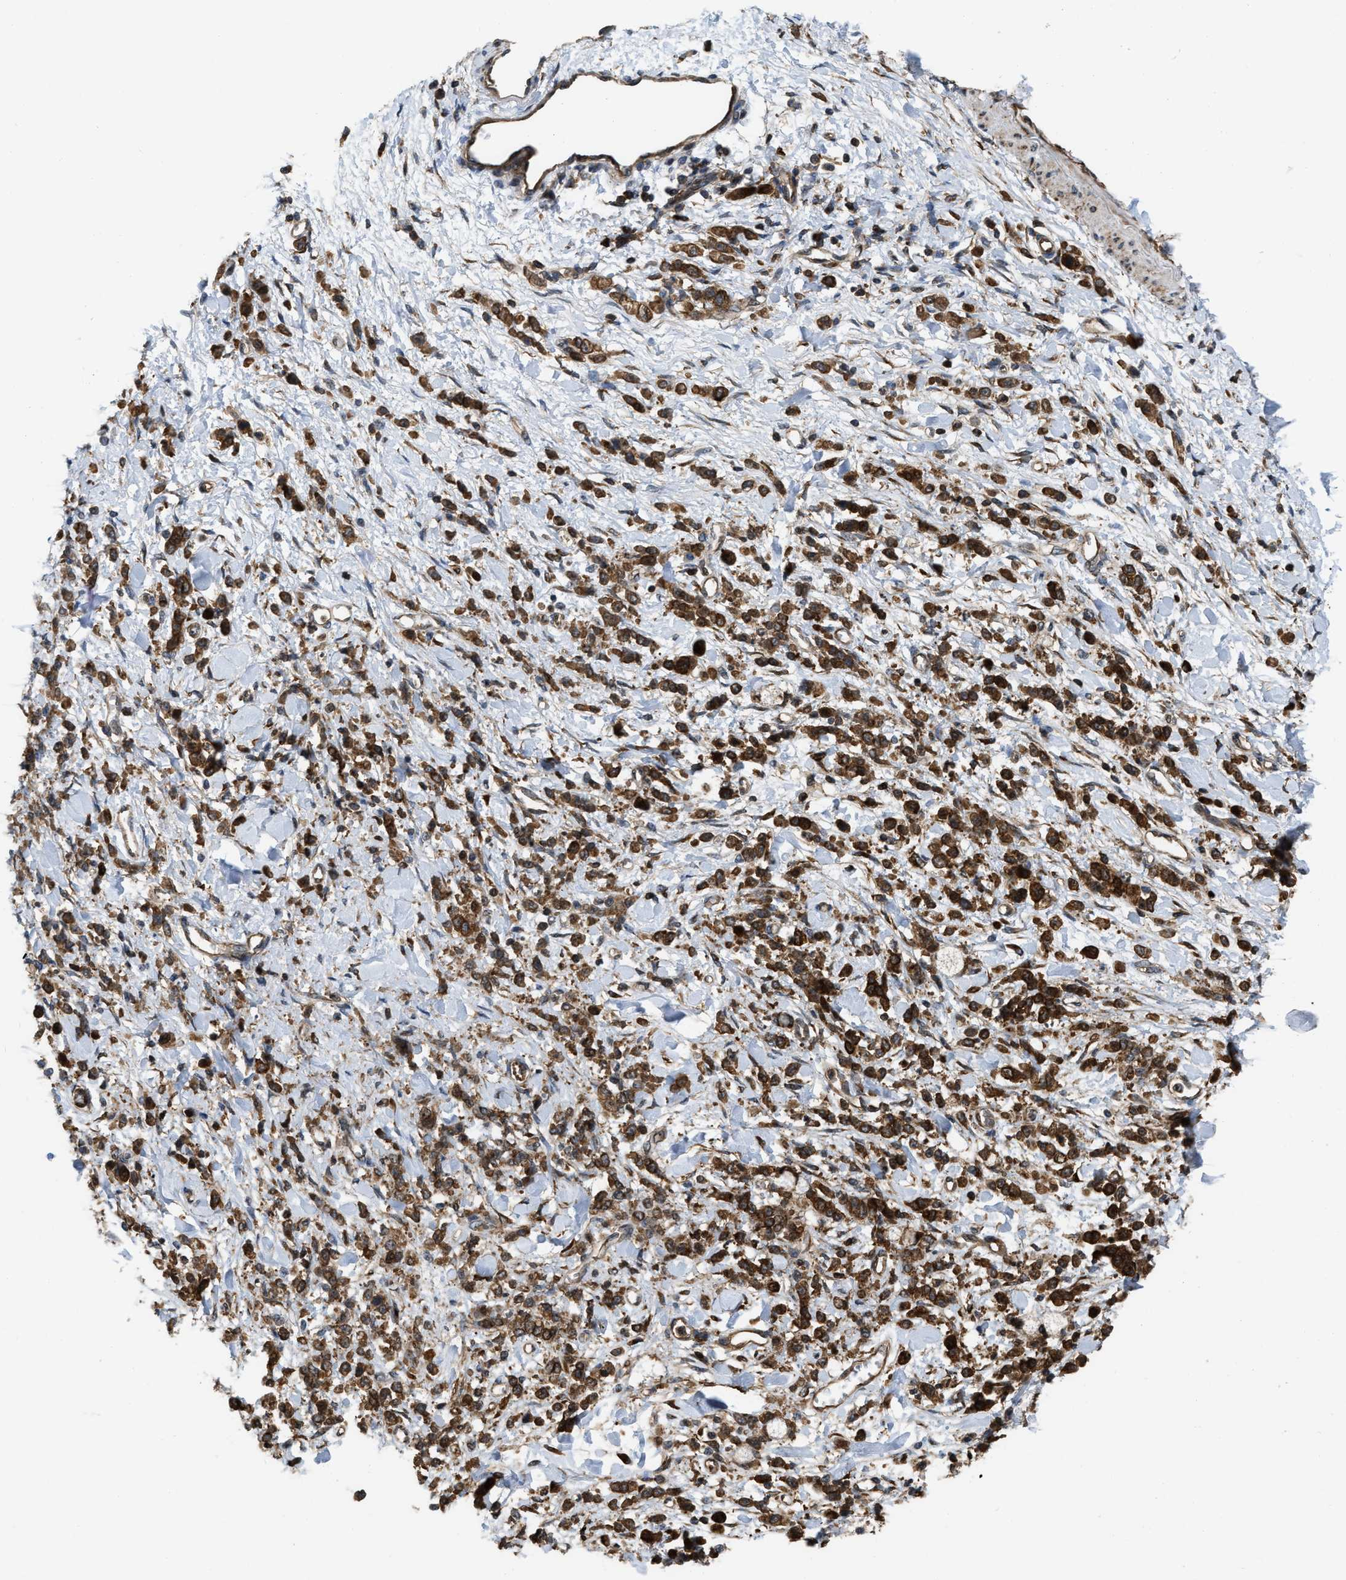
{"staining": {"intensity": "strong", "quantity": ">75%", "location": "cytoplasmic/membranous"}, "tissue": "stomach cancer", "cell_type": "Tumor cells", "image_type": "cancer", "snomed": [{"axis": "morphology", "description": "Normal tissue, NOS"}, {"axis": "morphology", "description": "Adenocarcinoma, NOS"}, {"axis": "topography", "description": "Stomach"}], "caption": "Tumor cells demonstrate strong cytoplasmic/membranous expression in approximately >75% of cells in stomach cancer (adenocarcinoma).", "gene": "IQCE", "patient": {"sex": "male", "age": 82}}